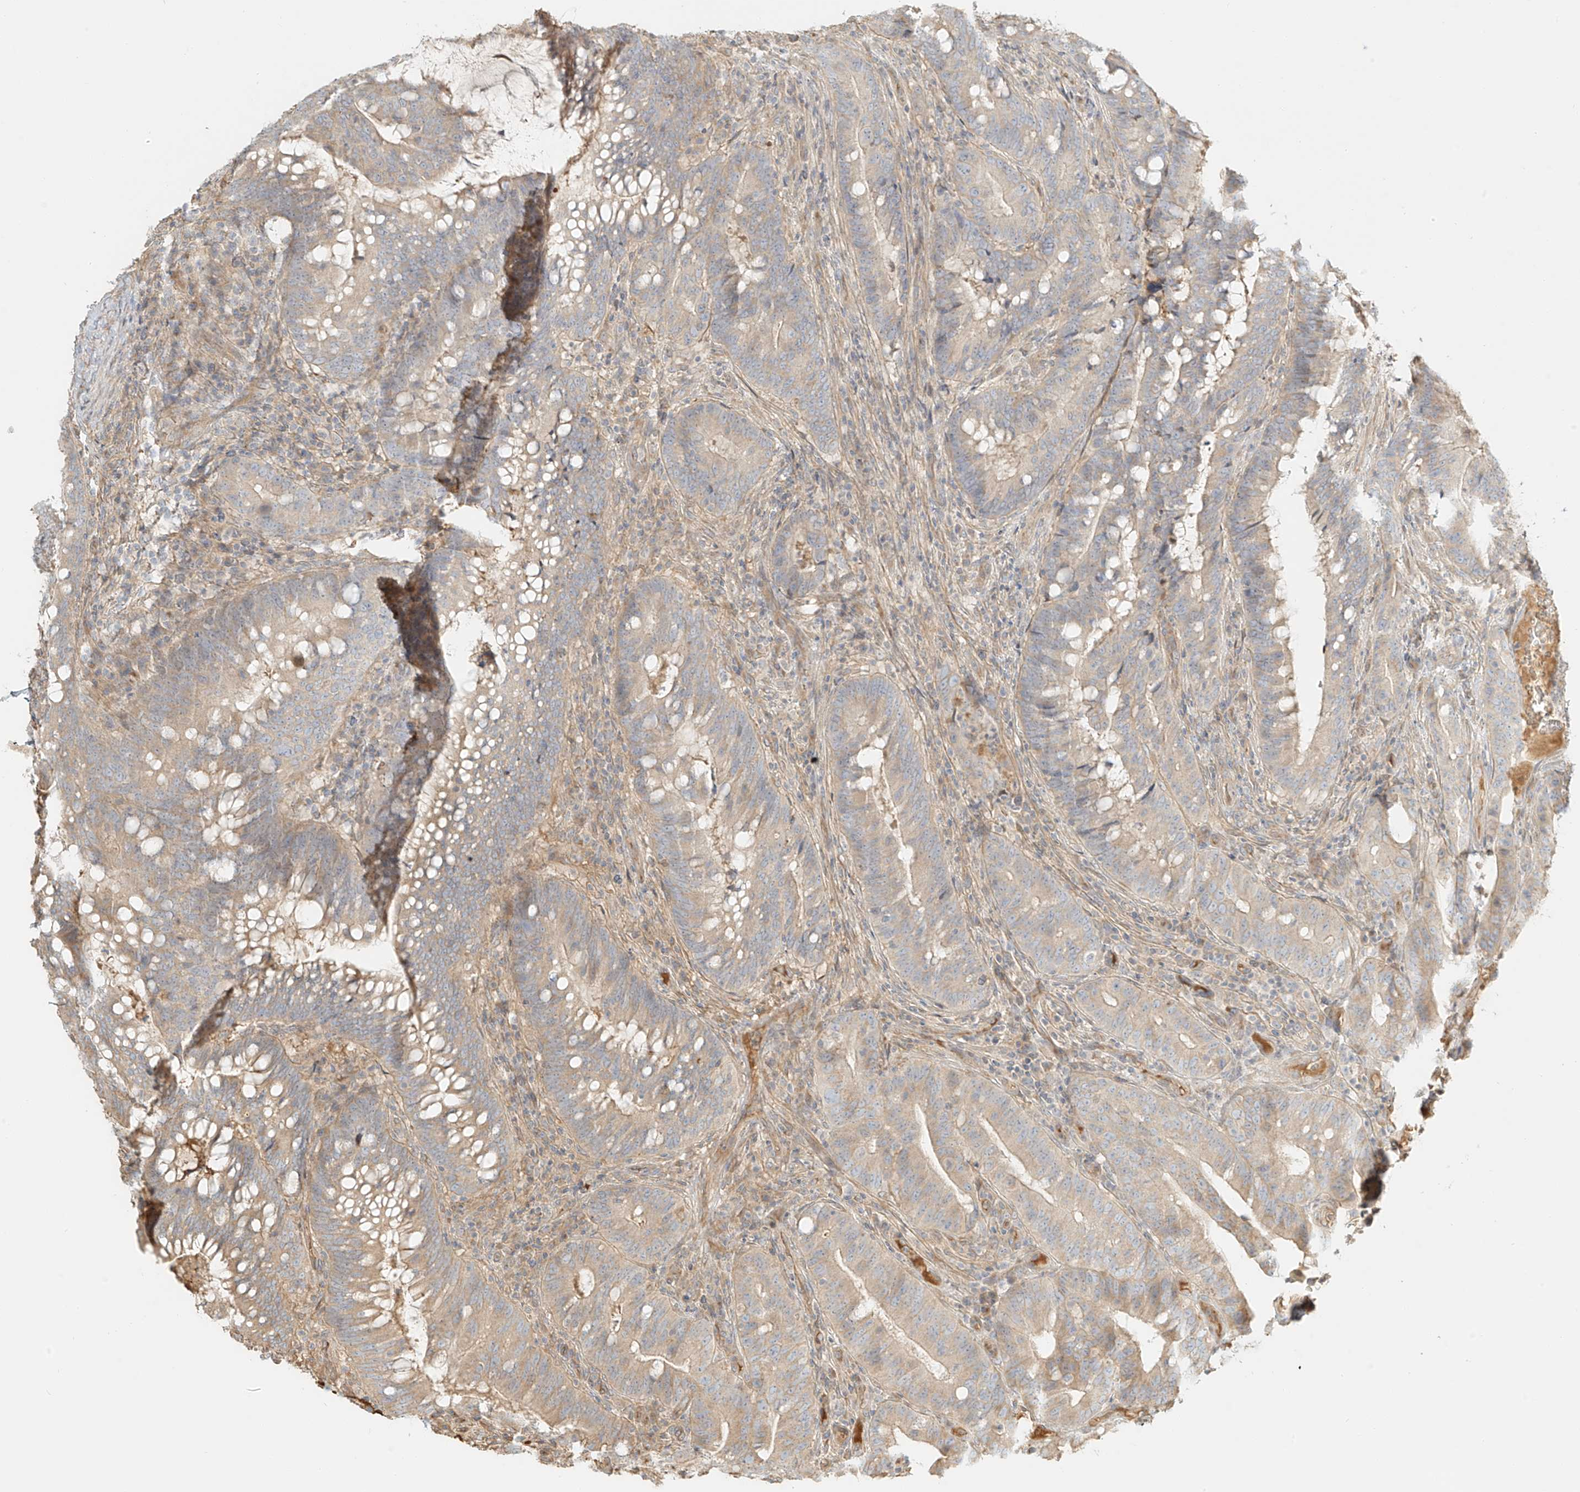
{"staining": {"intensity": "weak", "quantity": ">75%", "location": "cytoplasmic/membranous"}, "tissue": "colorectal cancer", "cell_type": "Tumor cells", "image_type": "cancer", "snomed": [{"axis": "morphology", "description": "Adenocarcinoma, NOS"}, {"axis": "topography", "description": "Colon"}], "caption": "Immunohistochemistry (IHC) of colorectal cancer (adenocarcinoma) reveals low levels of weak cytoplasmic/membranous positivity in about >75% of tumor cells.", "gene": "UPK1B", "patient": {"sex": "female", "age": 66}}